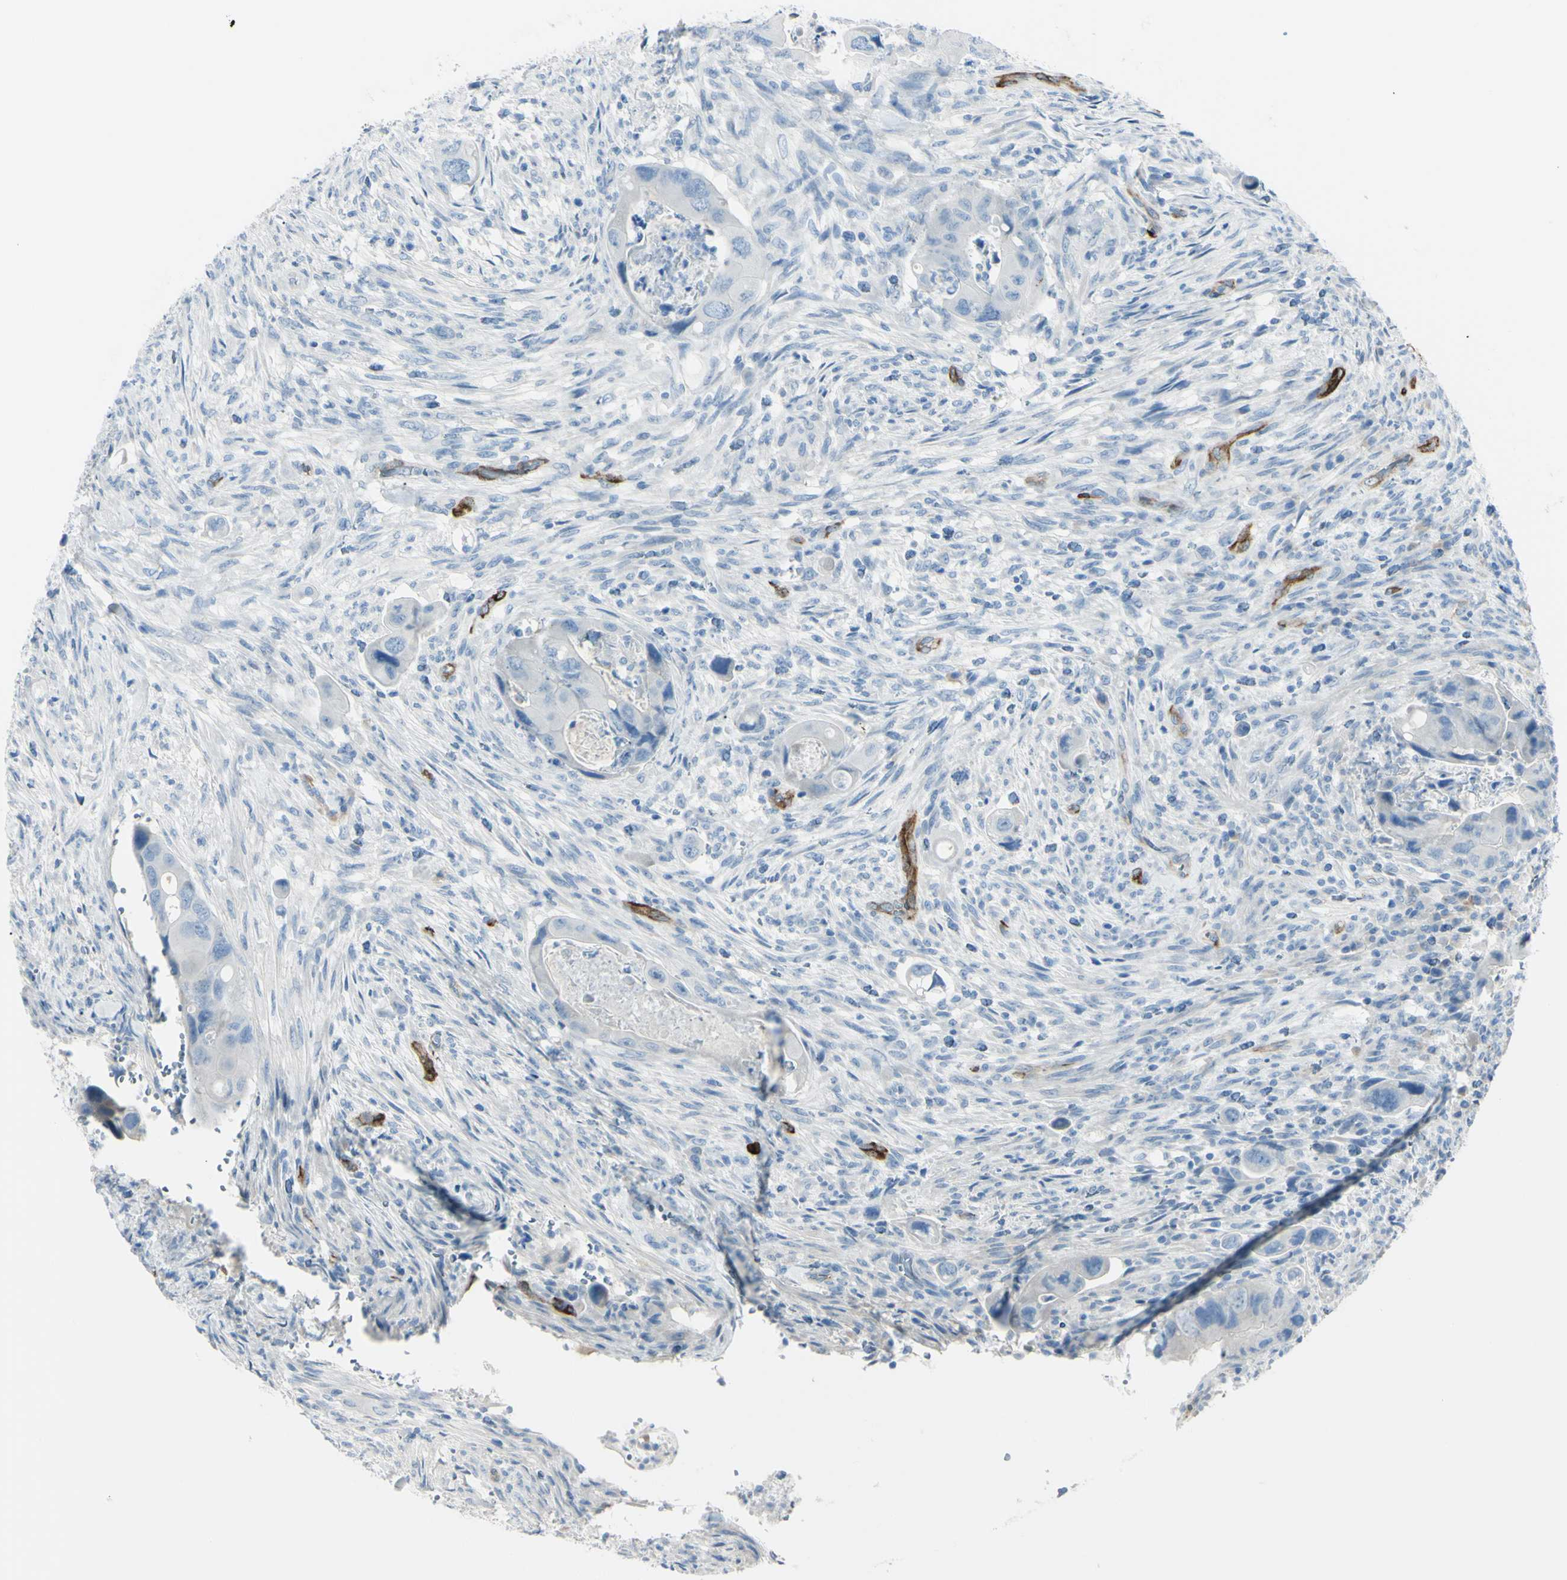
{"staining": {"intensity": "negative", "quantity": "none", "location": "none"}, "tissue": "colorectal cancer", "cell_type": "Tumor cells", "image_type": "cancer", "snomed": [{"axis": "morphology", "description": "Adenocarcinoma, NOS"}, {"axis": "topography", "description": "Rectum"}], "caption": "This is a histopathology image of IHC staining of colorectal cancer, which shows no staining in tumor cells.", "gene": "FOLH1", "patient": {"sex": "female", "age": 57}}